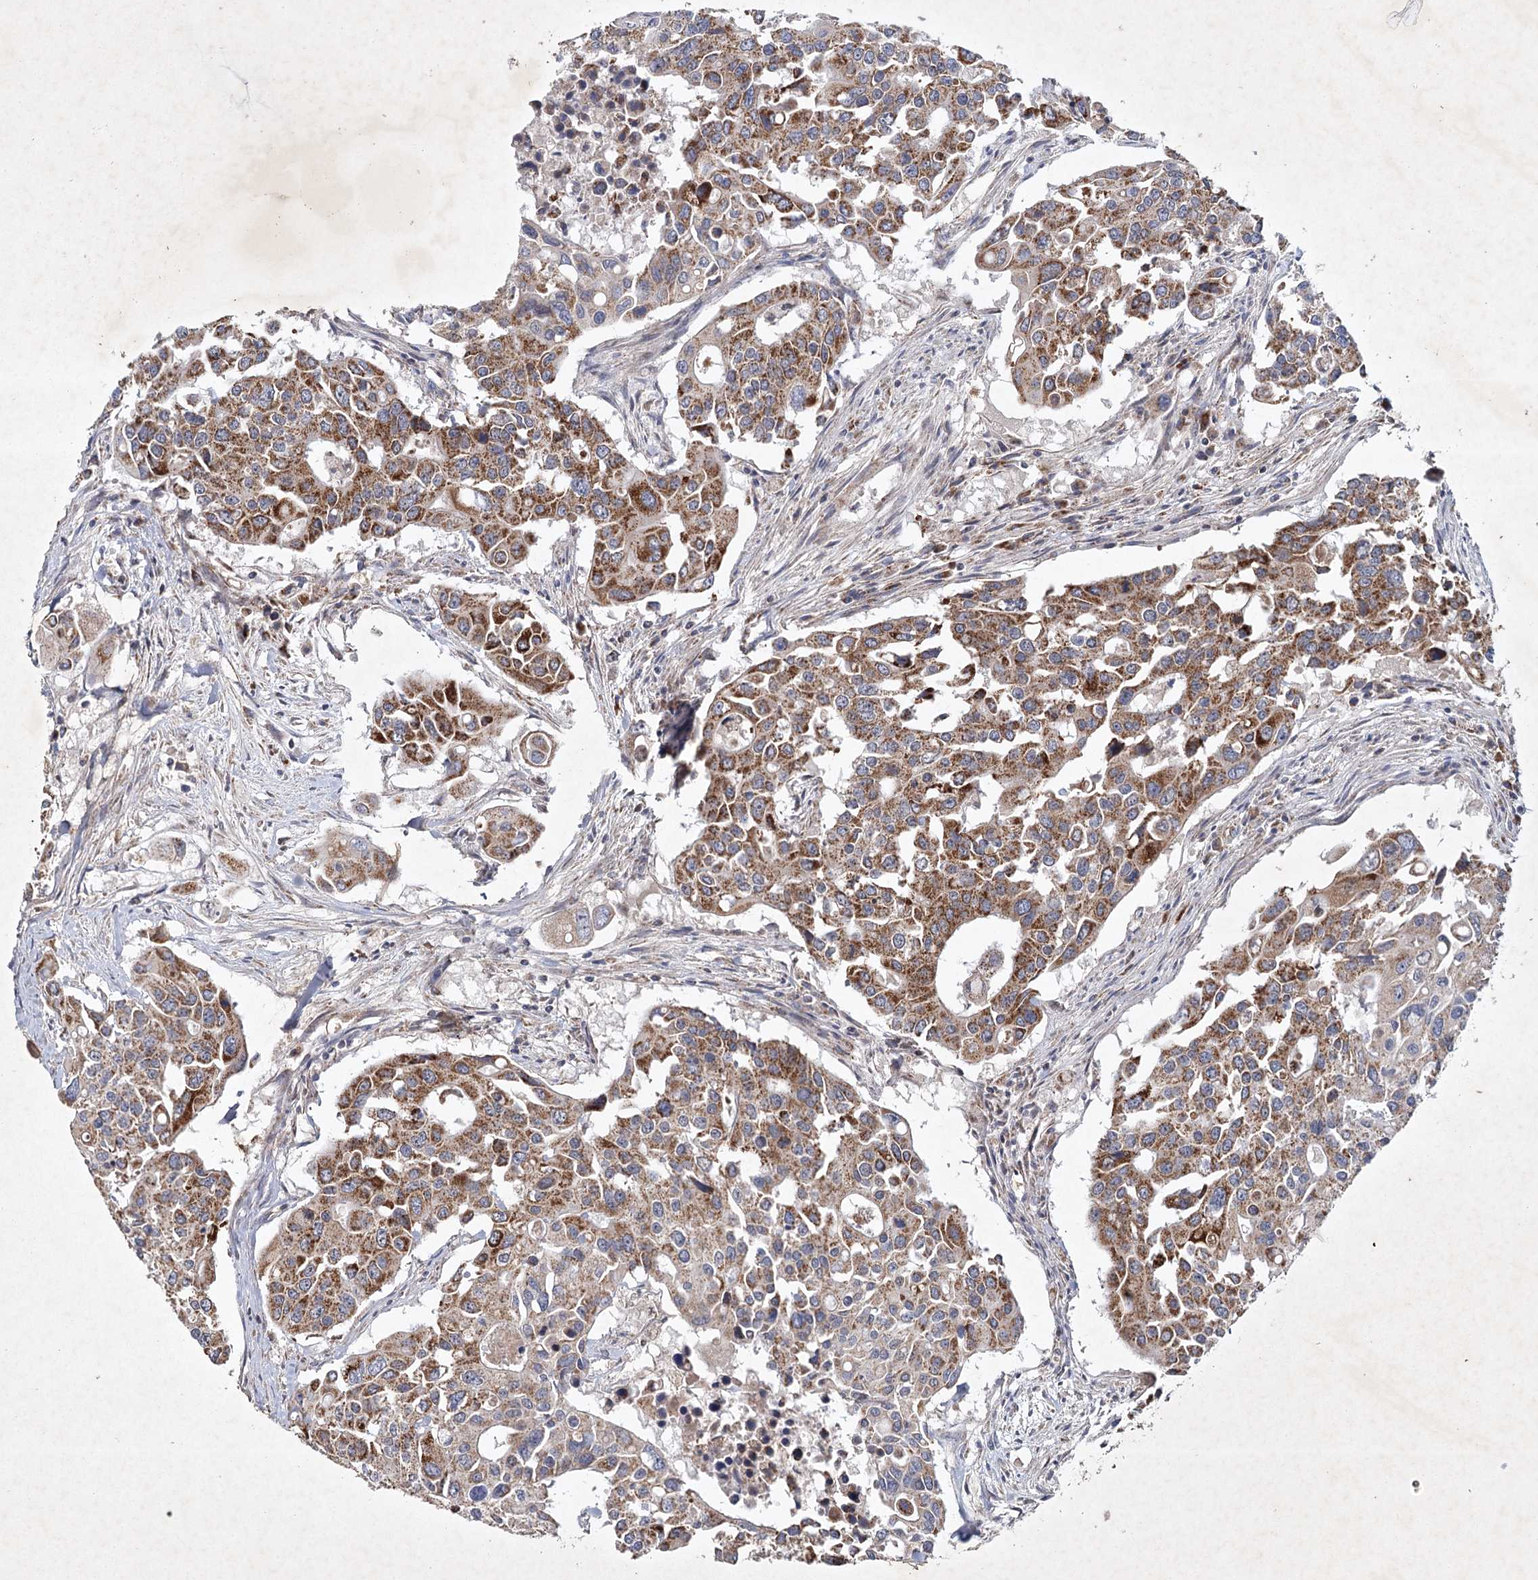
{"staining": {"intensity": "moderate", "quantity": ">75%", "location": "cytoplasmic/membranous"}, "tissue": "colorectal cancer", "cell_type": "Tumor cells", "image_type": "cancer", "snomed": [{"axis": "morphology", "description": "Adenocarcinoma, NOS"}, {"axis": "topography", "description": "Colon"}], "caption": "An IHC histopathology image of neoplastic tissue is shown. Protein staining in brown highlights moderate cytoplasmic/membranous positivity in colorectal adenocarcinoma within tumor cells. Immunohistochemistry stains the protein of interest in brown and the nuclei are stained blue.", "gene": "MRPL44", "patient": {"sex": "male", "age": 77}}